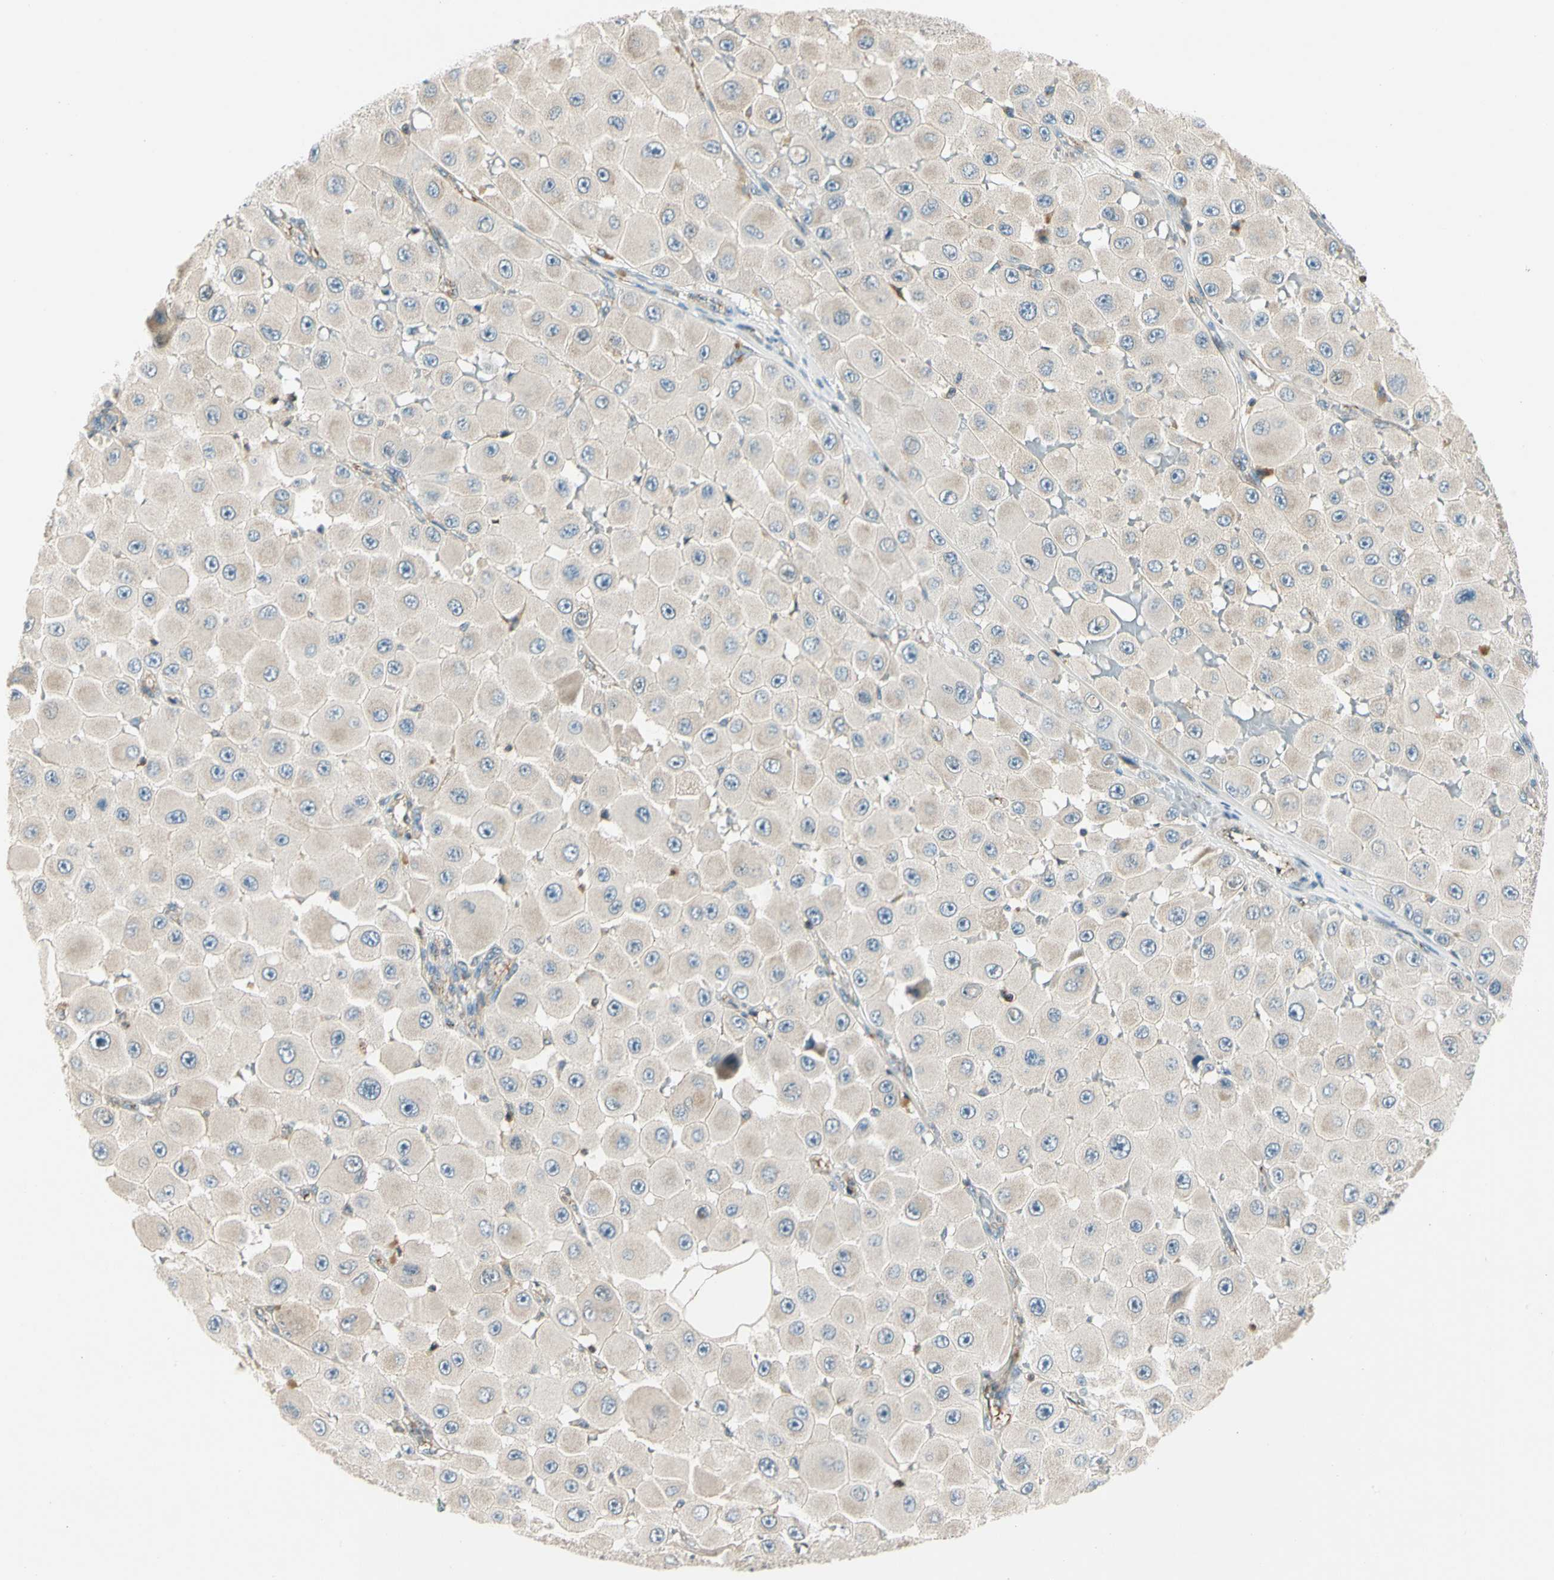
{"staining": {"intensity": "weak", "quantity": "<25%", "location": "cytoplasmic/membranous"}, "tissue": "melanoma", "cell_type": "Tumor cells", "image_type": "cancer", "snomed": [{"axis": "morphology", "description": "Malignant melanoma, NOS"}, {"axis": "topography", "description": "Skin"}], "caption": "The immunohistochemistry micrograph has no significant positivity in tumor cells of melanoma tissue.", "gene": "CDH6", "patient": {"sex": "female", "age": 81}}